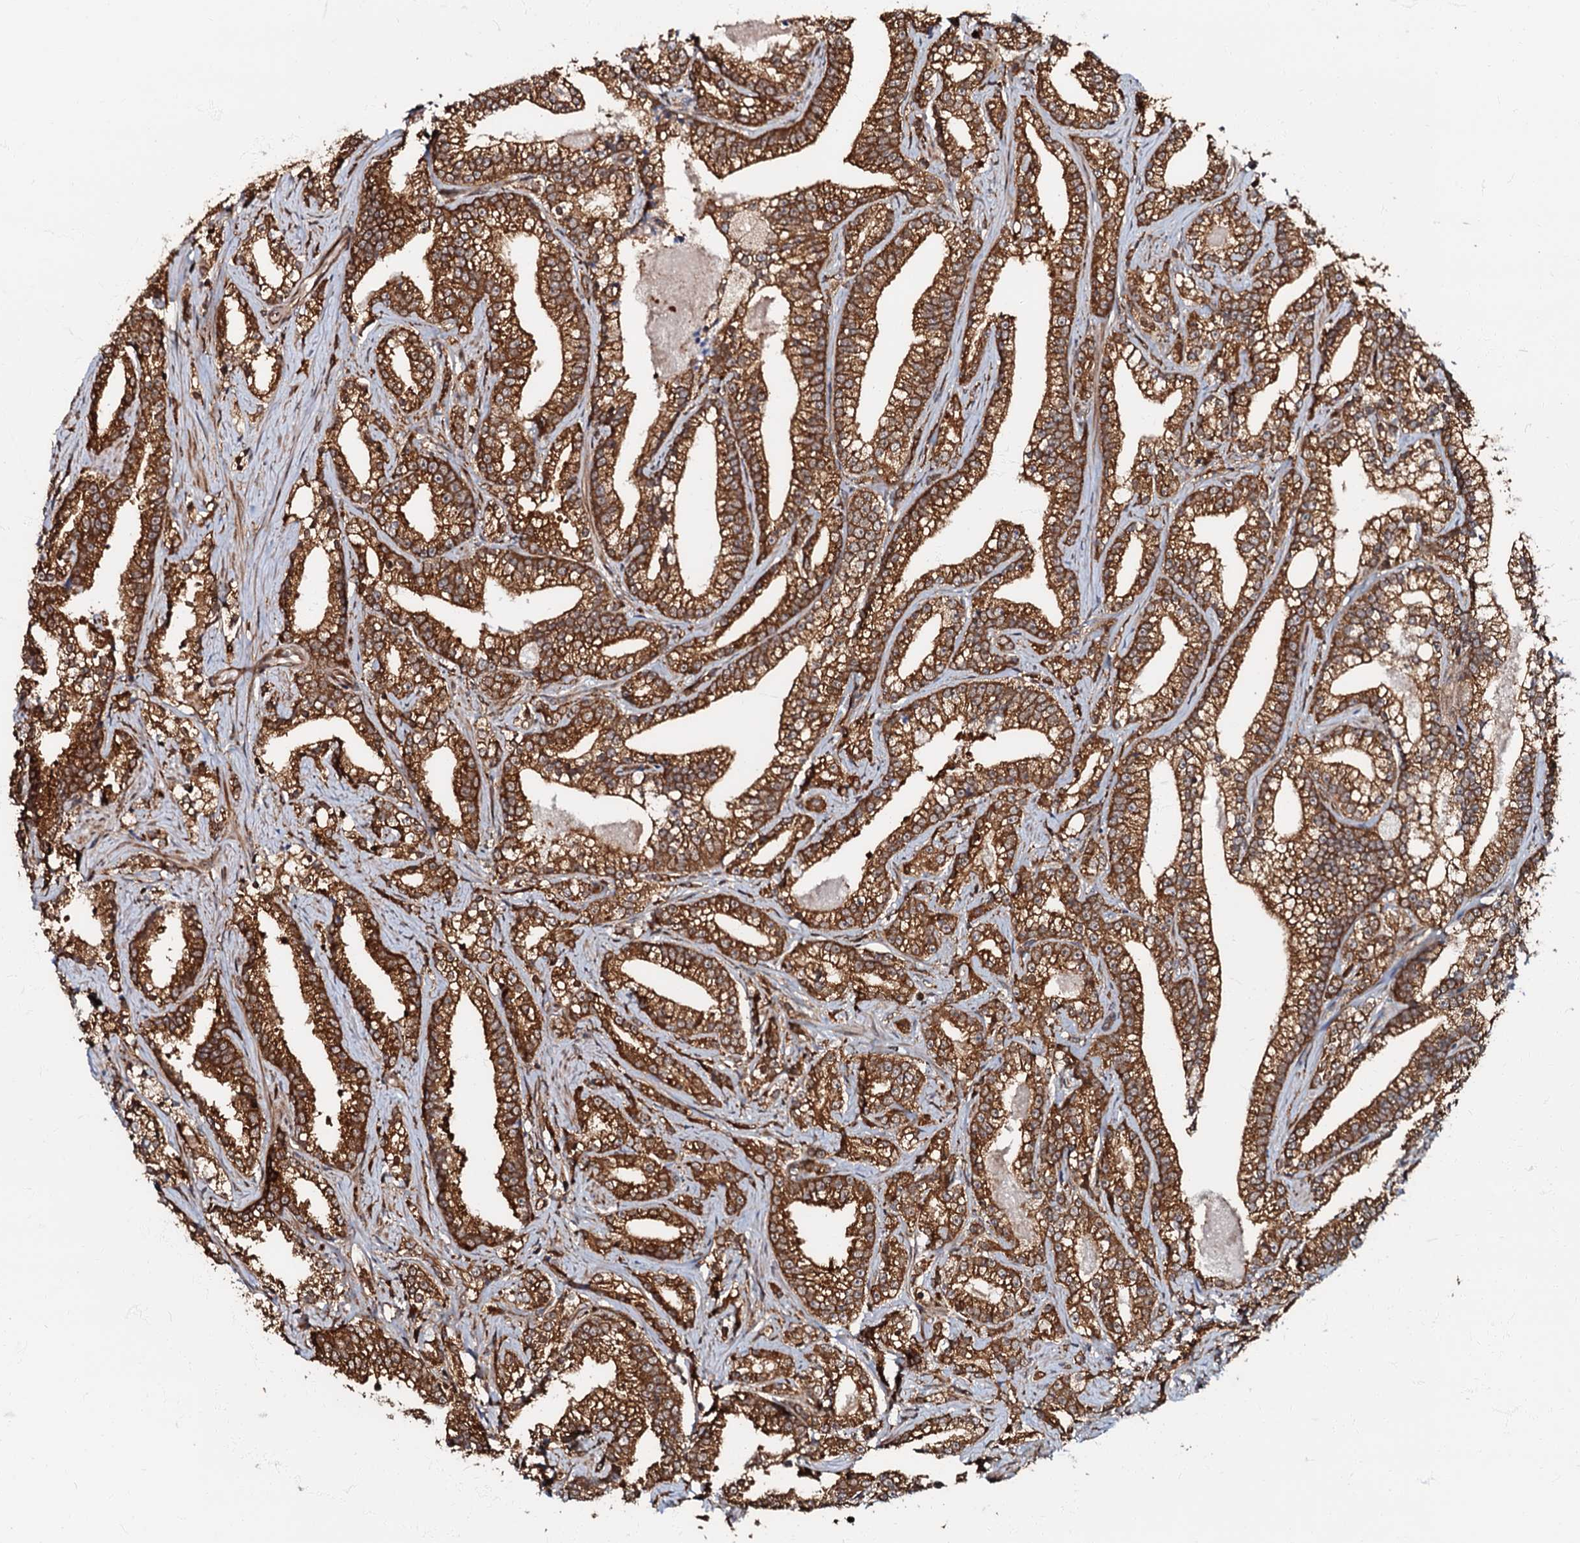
{"staining": {"intensity": "strong", "quantity": ">75%", "location": "cytoplasmic/membranous"}, "tissue": "prostate cancer", "cell_type": "Tumor cells", "image_type": "cancer", "snomed": [{"axis": "morphology", "description": "Adenocarcinoma, High grade"}, {"axis": "topography", "description": "Prostate and seminal vesicle, NOS"}], "caption": "IHC (DAB (3,3'-diaminobenzidine)) staining of prostate high-grade adenocarcinoma shows strong cytoplasmic/membranous protein expression in about >75% of tumor cells.", "gene": "OSBP", "patient": {"sex": "male", "age": 67}}